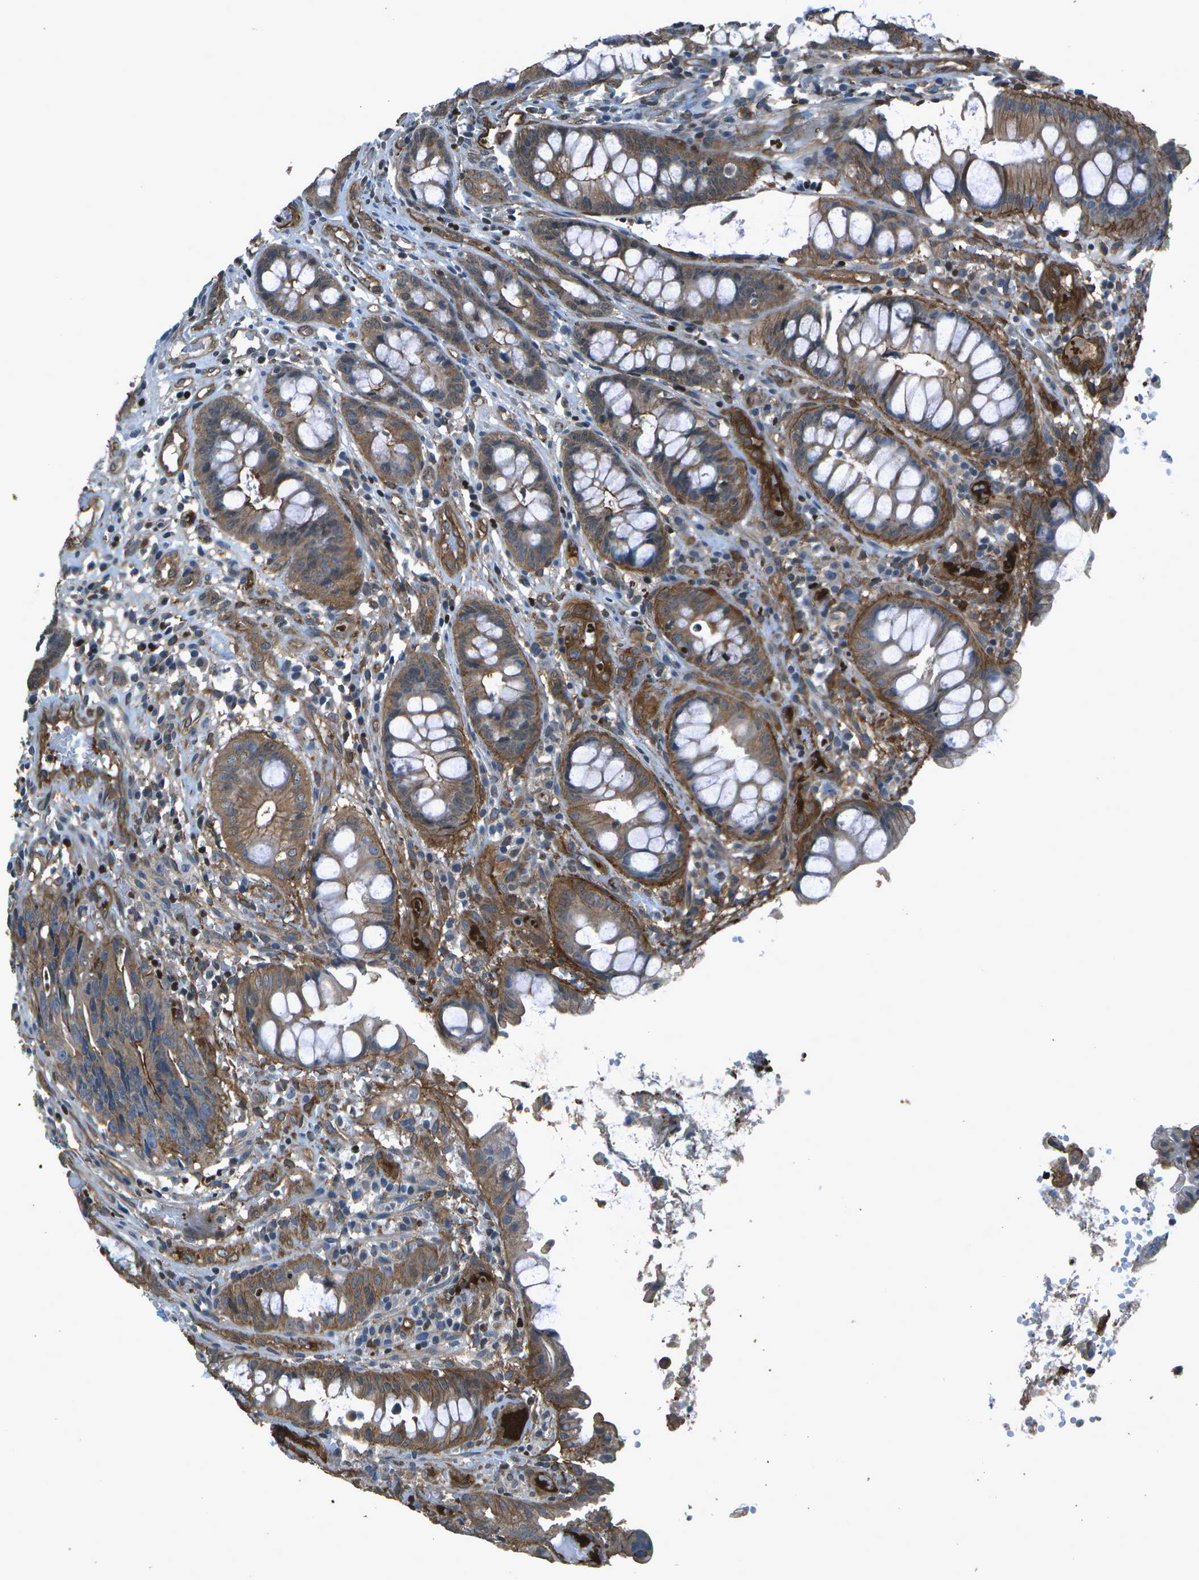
{"staining": {"intensity": "moderate", "quantity": ">75%", "location": "cytoplasmic/membranous"}, "tissue": "colorectal cancer", "cell_type": "Tumor cells", "image_type": "cancer", "snomed": [{"axis": "morphology", "description": "Adenocarcinoma, NOS"}, {"axis": "topography", "description": "Colon"}], "caption": "Colorectal cancer (adenocarcinoma) tissue exhibits moderate cytoplasmic/membranous staining in about >75% of tumor cells (brown staining indicates protein expression, while blue staining denotes nuclei).", "gene": "PDLIM1", "patient": {"sex": "female", "age": 57}}